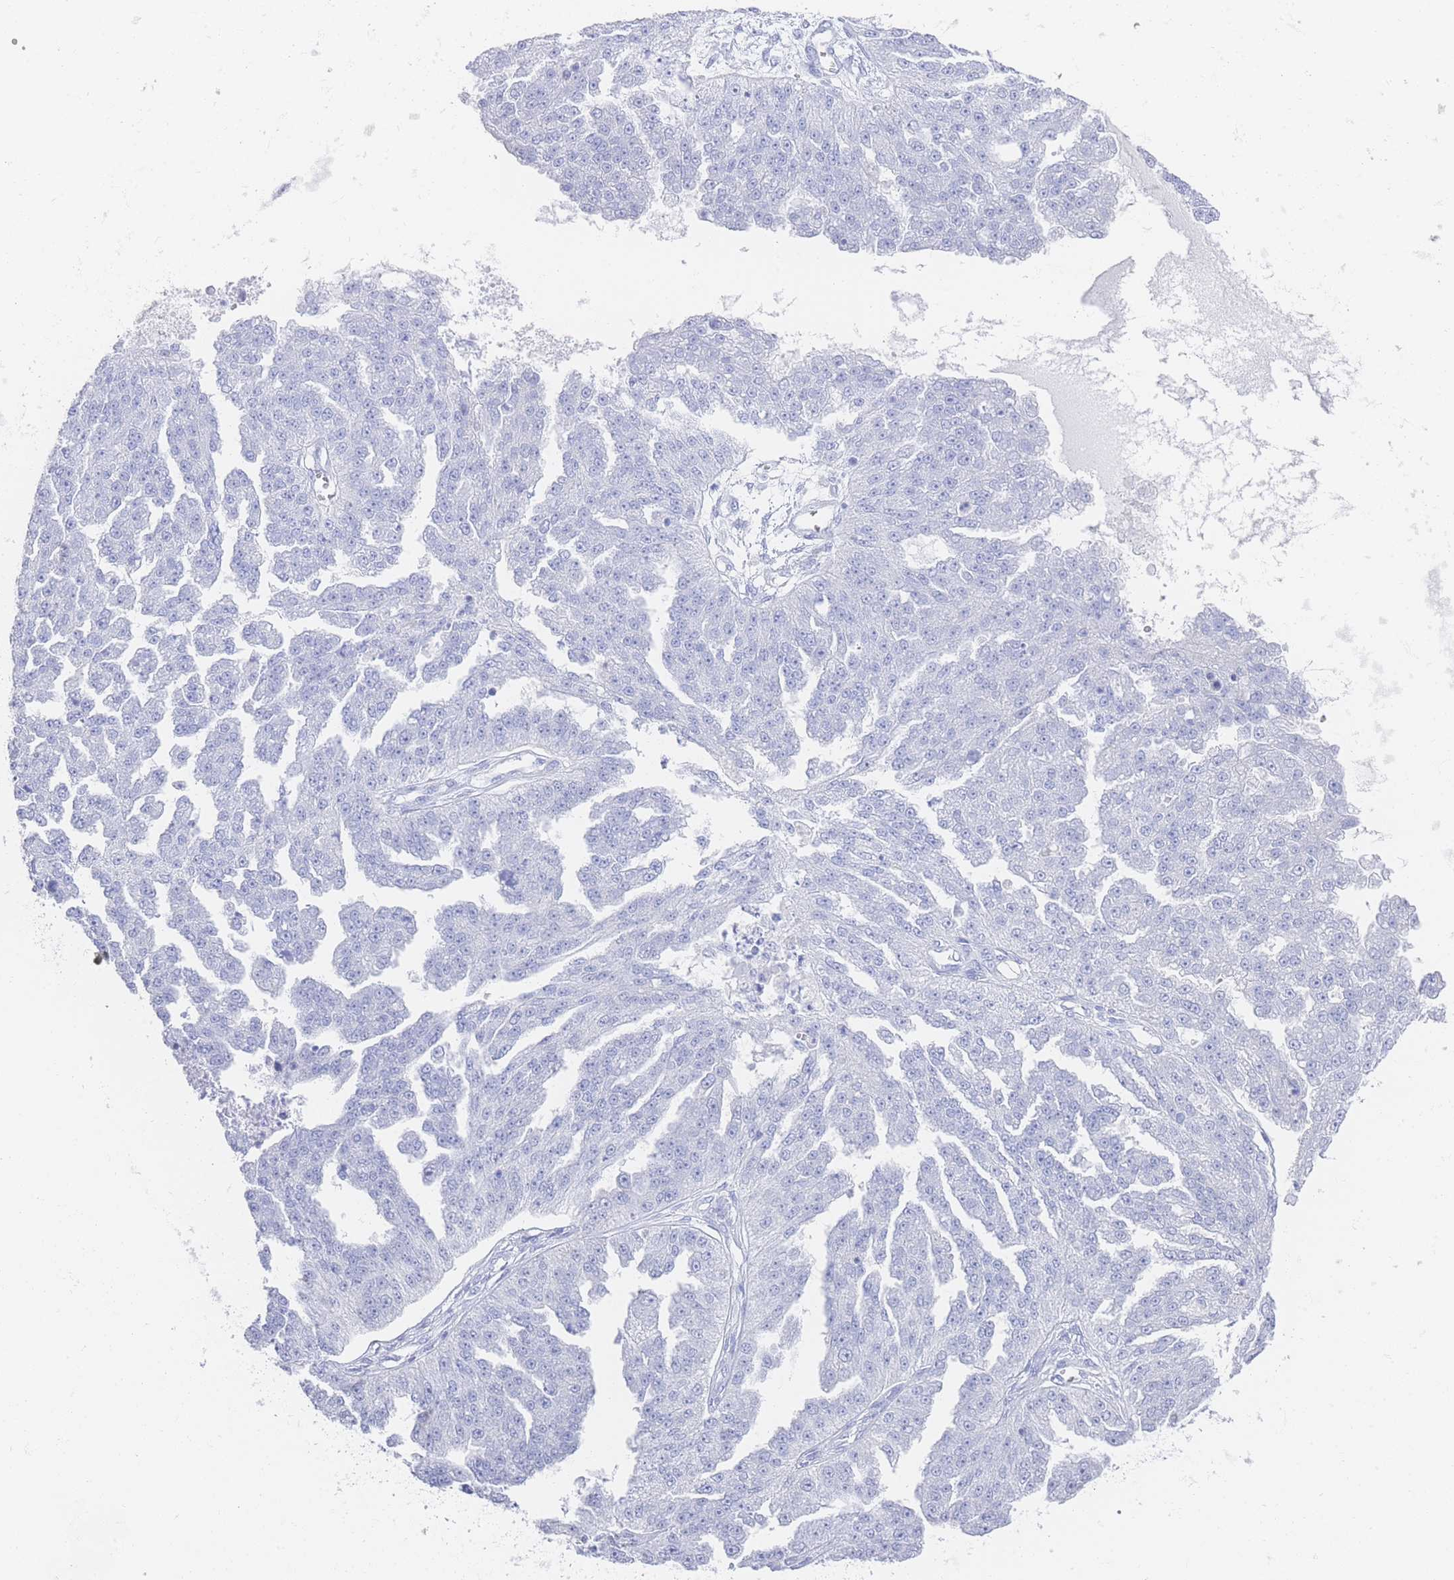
{"staining": {"intensity": "negative", "quantity": "none", "location": "none"}, "tissue": "ovarian cancer", "cell_type": "Tumor cells", "image_type": "cancer", "snomed": [{"axis": "morphology", "description": "Cystadenocarcinoma, serous, NOS"}, {"axis": "topography", "description": "Ovary"}], "caption": "The histopathology image reveals no significant positivity in tumor cells of serous cystadenocarcinoma (ovarian). (DAB IHC with hematoxylin counter stain).", "gene": "LRRC37A", "patient": {"sex": "female", "age": 58}}